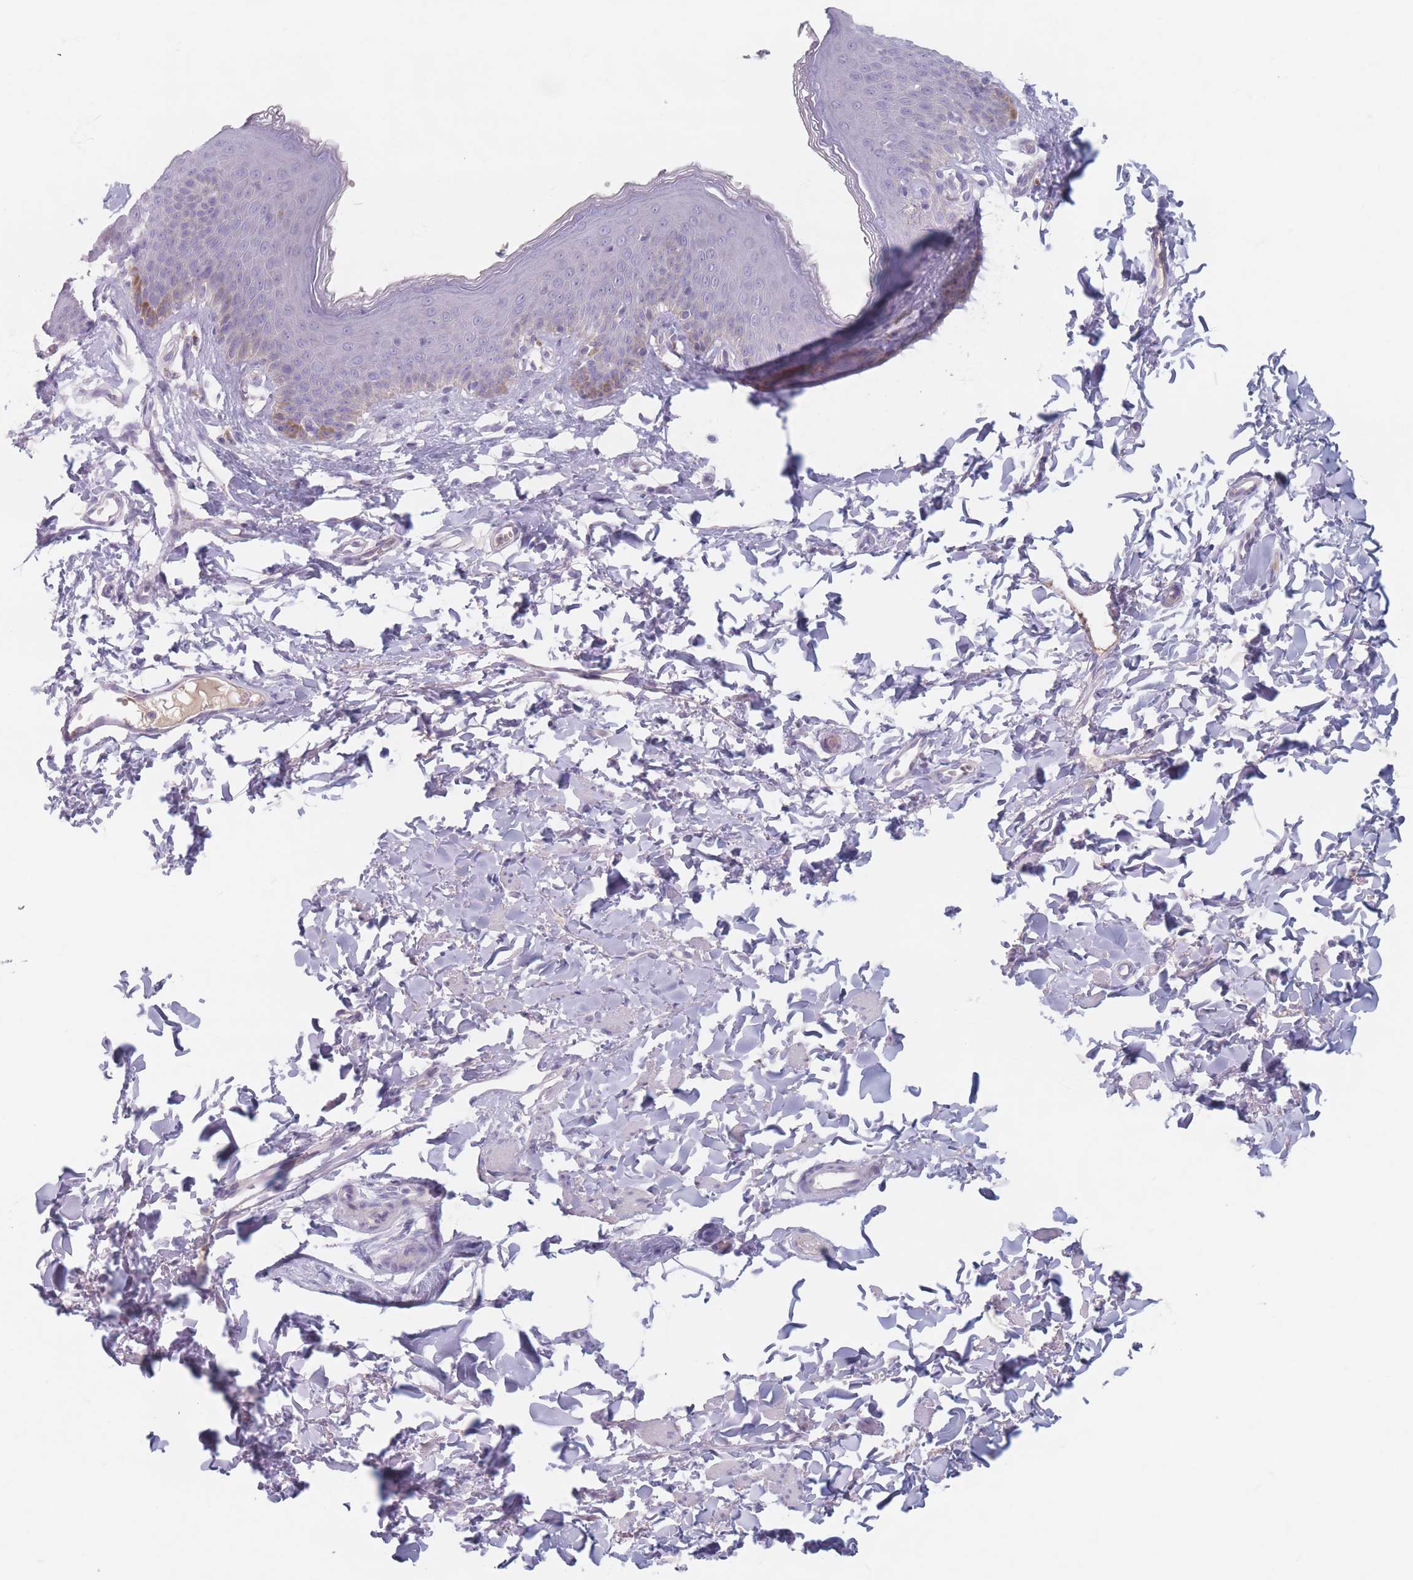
{"staining": {"intensity": "negative", "quantity": "none", "location": "none"}, "tissue": "skin", "cell_type": "Epidermal cells", "image_type": "normal", "snomed": [{"axis": "morphology", "description": "Normal tissue, NOS"}, {"axis": "topography", "description": "Vulva"}], "caption": "The IHC image has no significant expression in epidermal cells of skin.", "gene": "PIGM", "patient": {"sex": "female", "age": 66}}